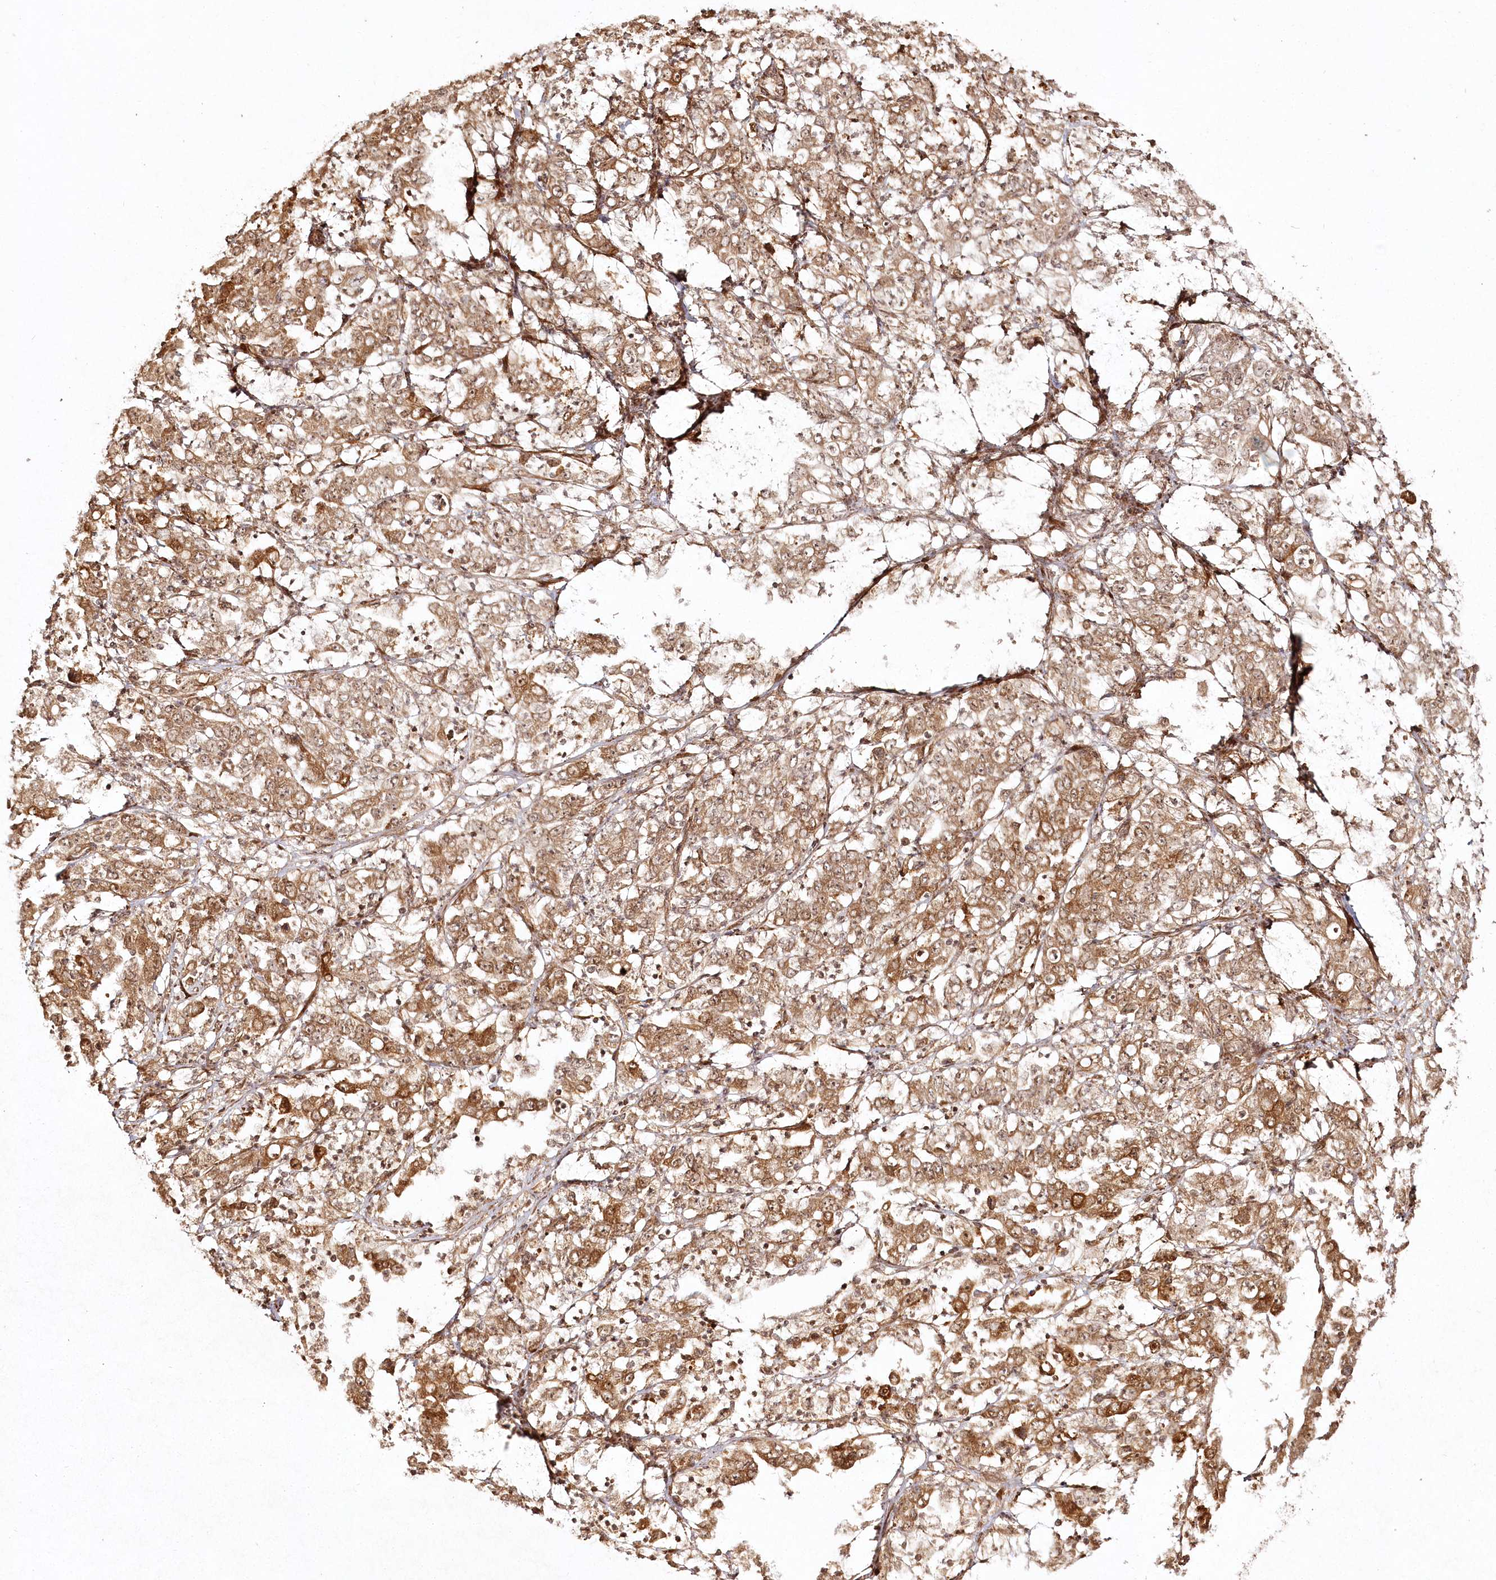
{"staining": {"intensity": "moderate", "quantity": ">75%", "location": "cytoplasmic/membranous,nuclear"}, "tissue": "stomach cancer", "cell_type": "Tumor cells", "image_type": "cancer", "snomed": [{"axis": "morphology", "description": "Adenocarcinoma, NOS"}, {"axis": "topography", "description": "Stomach, lower"}], "caption": "A photomicrograph showing moderate cytoplasmic/membranous and nuclear positivity in about >75% of tumor cells in stomach cancer (adenocarcinoma), as visualized by brown immunohistochemical staining.", "gene": "ULK2", "patient": {"sex": "female", "age": 71}}